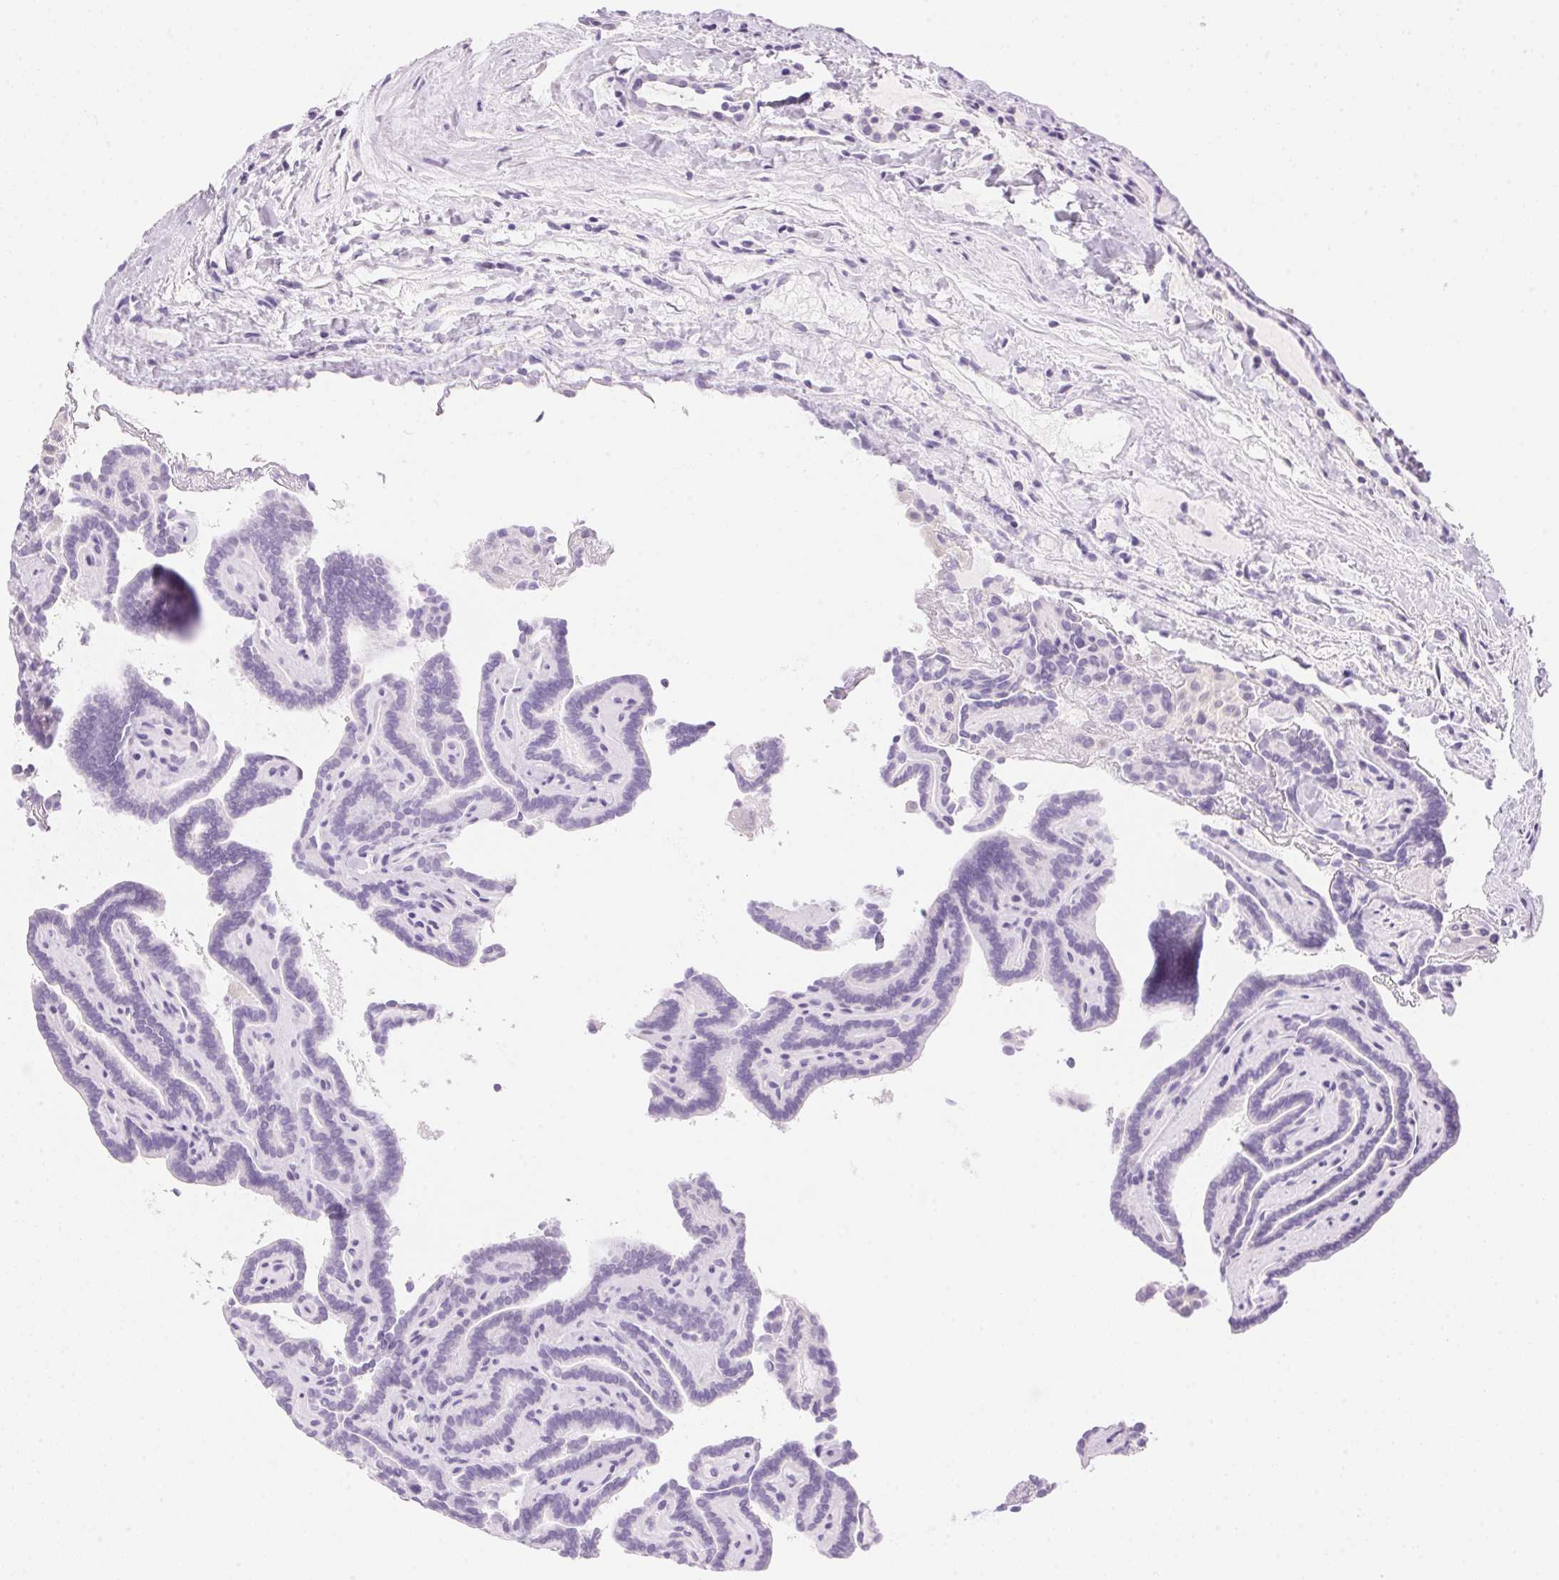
{"staining": {"intensity": "negative", "quantity": "none", "location": "none"}, "tissue": "thyroid cancer", "cell_type": "Tumor cells", "image_type": "cancer", "snomed": [{"axis": "morphology", "description": "Papillary adenocarcinoma, NOS"}, {"axis": "topography", "description": "Thyroid gland"}], "caption": "This is an IHC image of thyroid papillary adenocarcinoma. There is no positivity in tumor cells.", "gene": "DHCR24", "patient": {"sex": "female", "age": 21}}